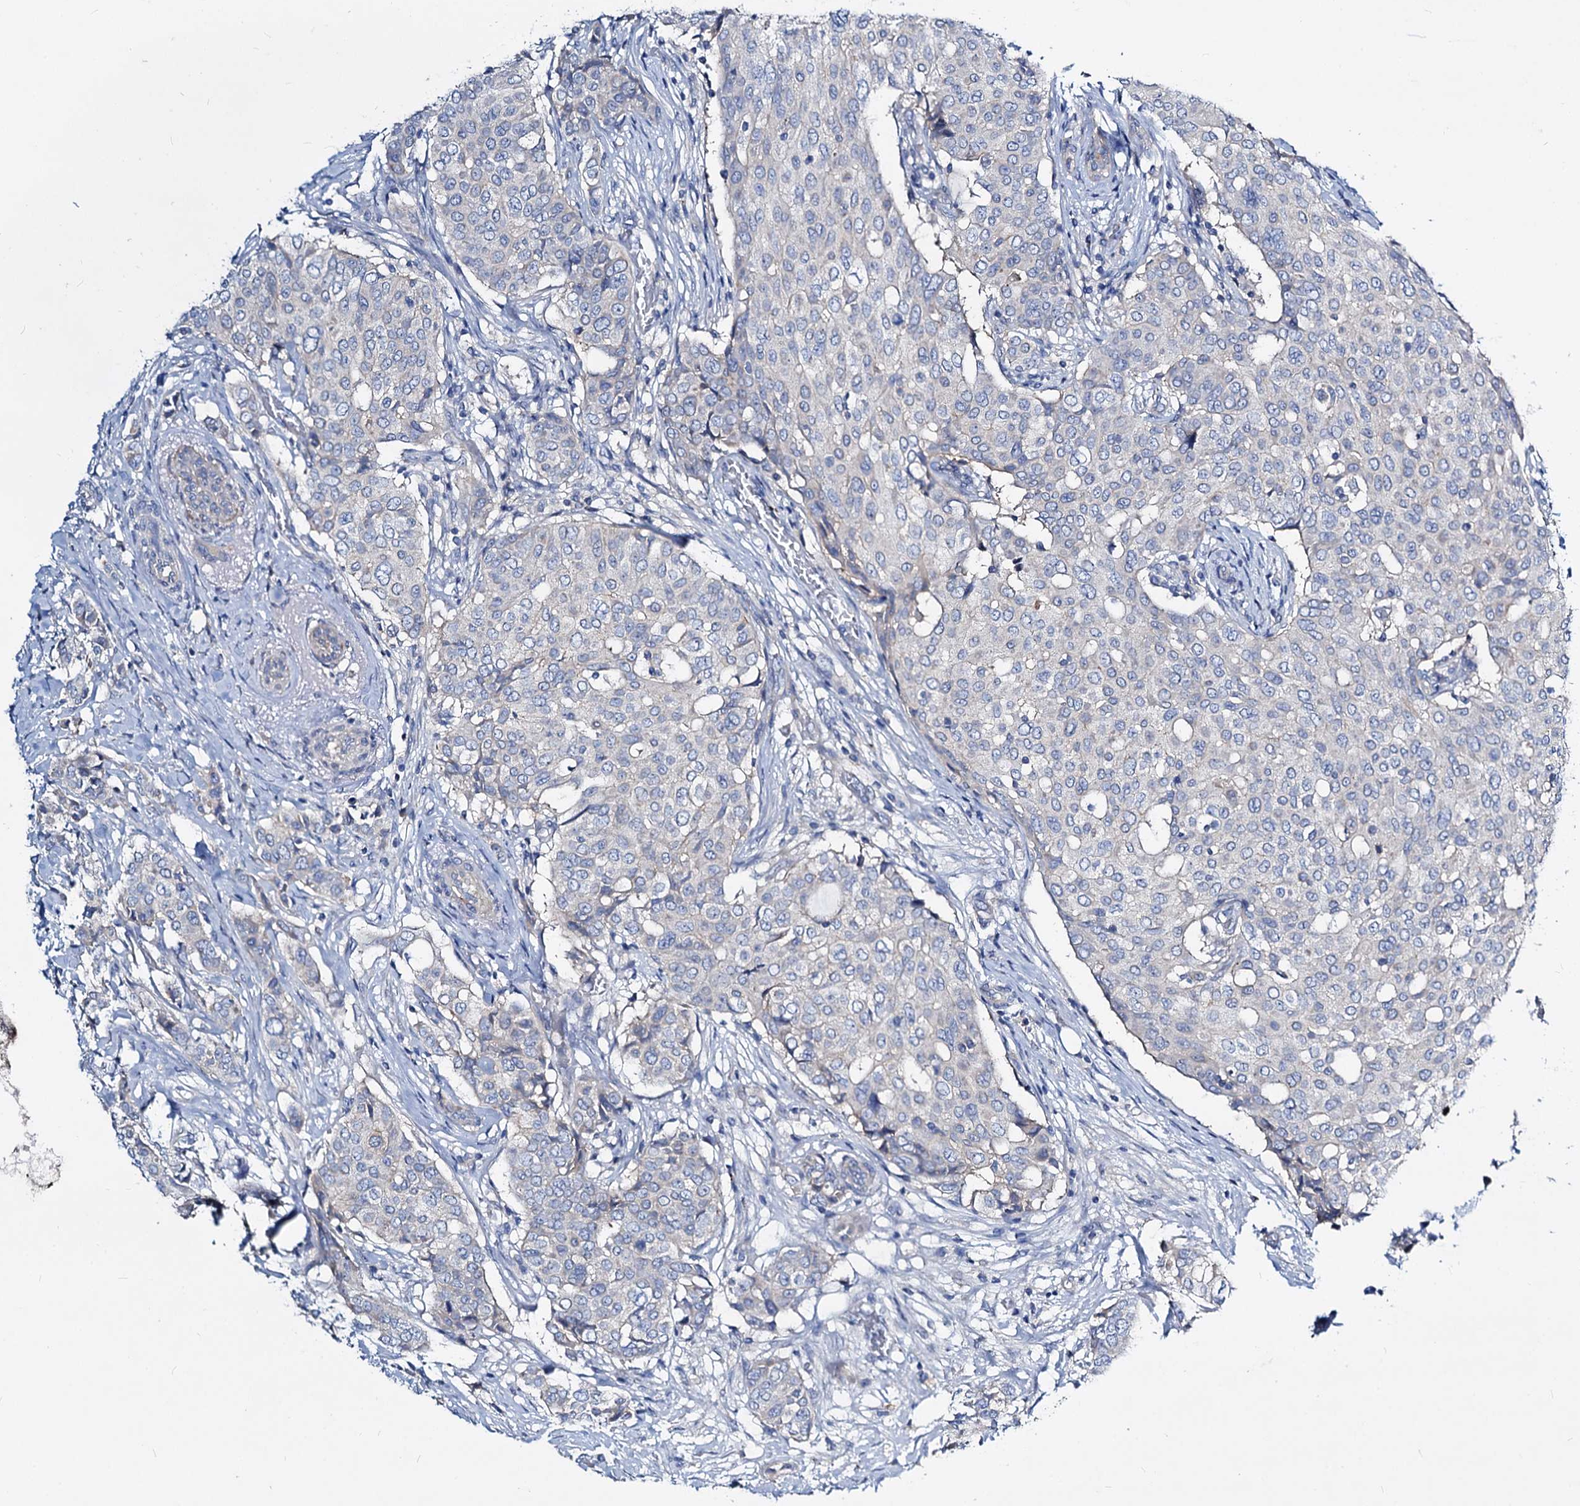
{"staining": {"intensity": "negative", "quantity": "none", "location": "none"}, "tissue": "breast cancer", "cell_type": "Tumor cells", "image_type": "cancer", "snomed": [{"axis": "morphology", "description": "Lobular carcinoma"}, {"axis": "topography", "description": "Breast"}], "caption": "Immunohistochemistry micrograph of breast lobular carcinoma stained for a protein (brown), which reveals no expression in tumor cells.", "gene": "DYDC2", "patient": {"sex": "female", "age": 51}}